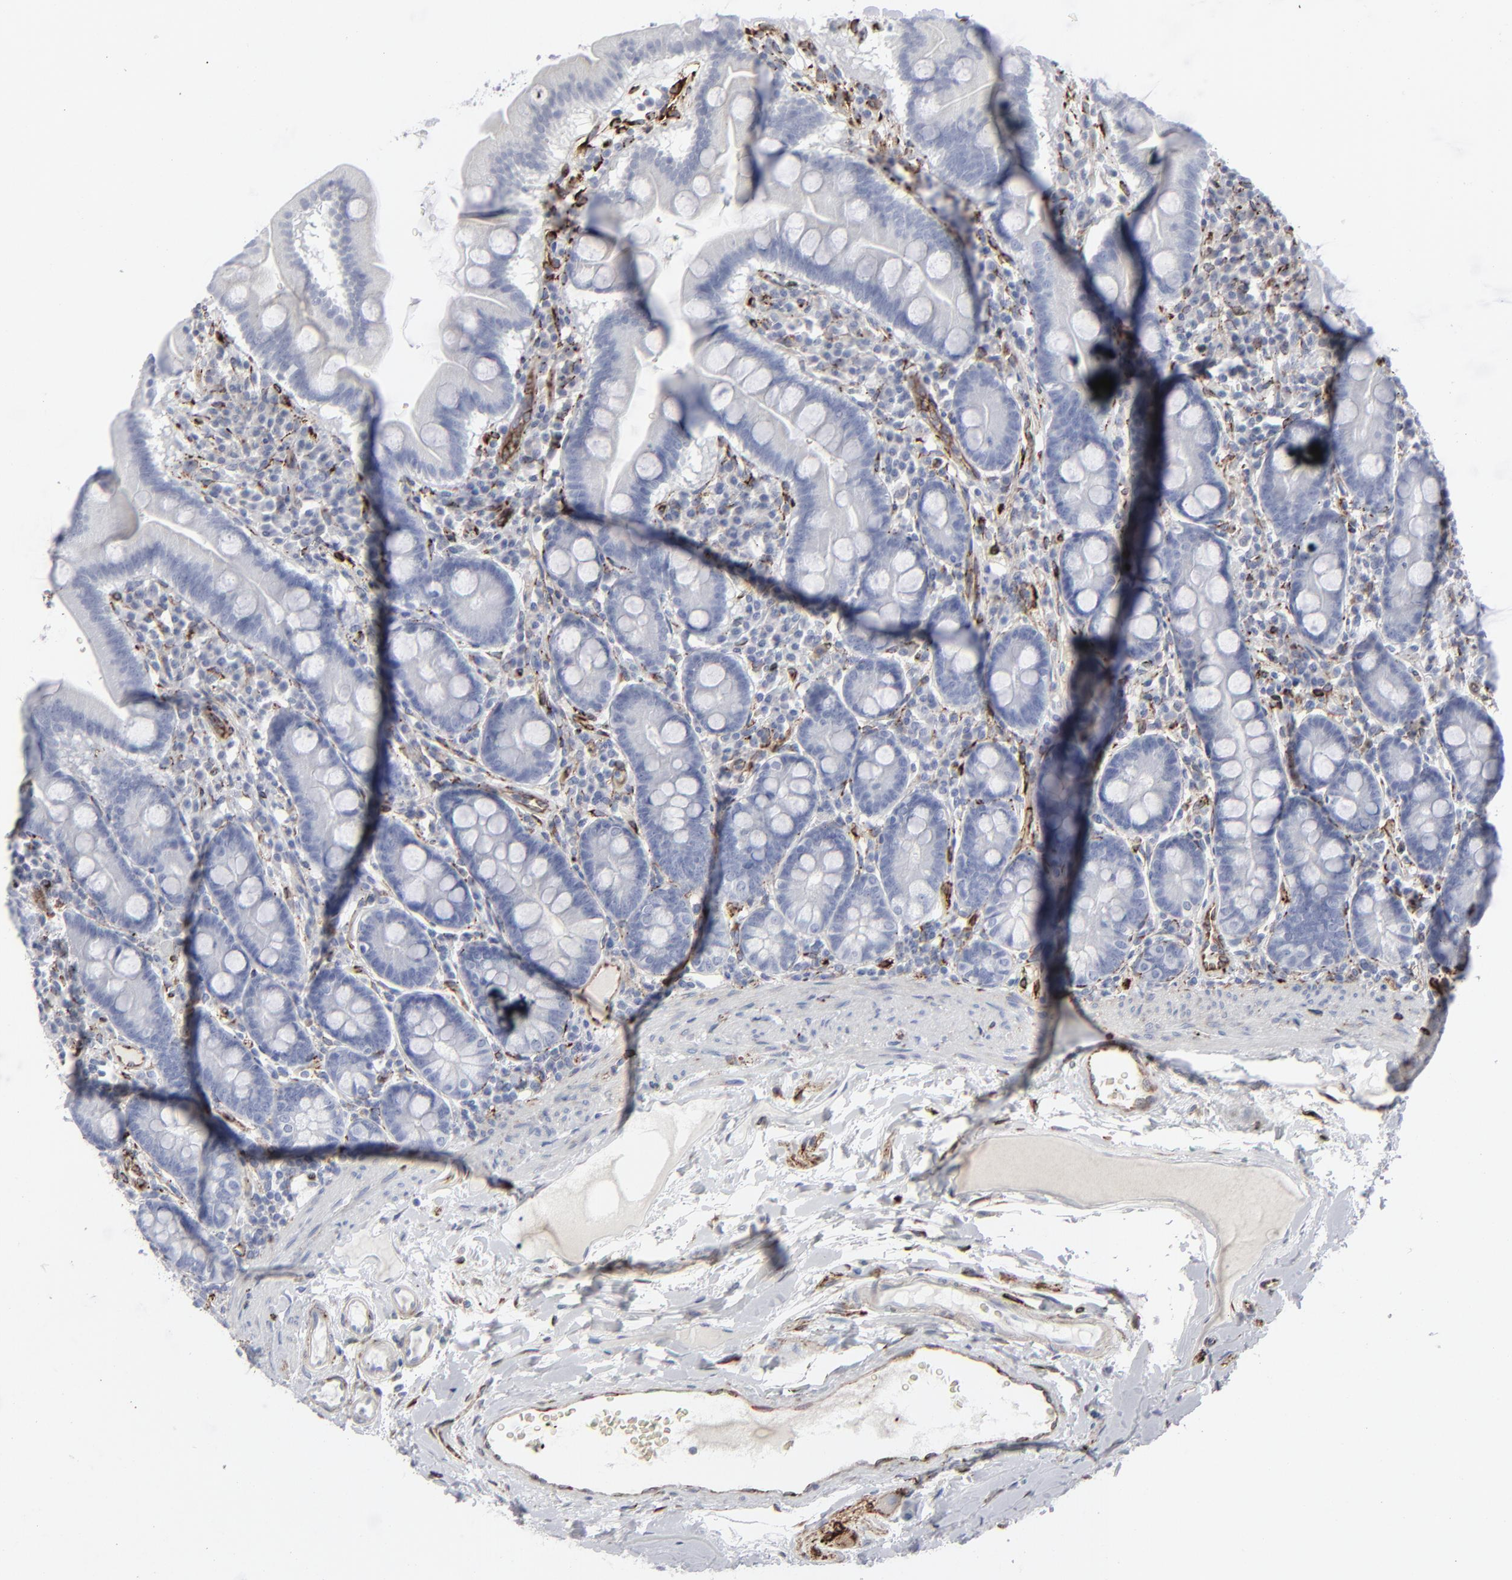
{"staining": {"intensity": "negative", "quantity": "none", "location": "none"}, "tissue": "duodenum", "cell_type": "Glandular cells", "image_type": "normal", "snomed": [{"axis": "morphology", "description": "Normal tissue, NOS"}, {"axis": "topography", "description": "Duodenum"}], "caption": "Human duodenum stained for a protein using immunohistochemistry (IHC) reveals no expression in glandular cells.", "gene": "SPARC", "patient": {"sex": "male", "age": 50}}